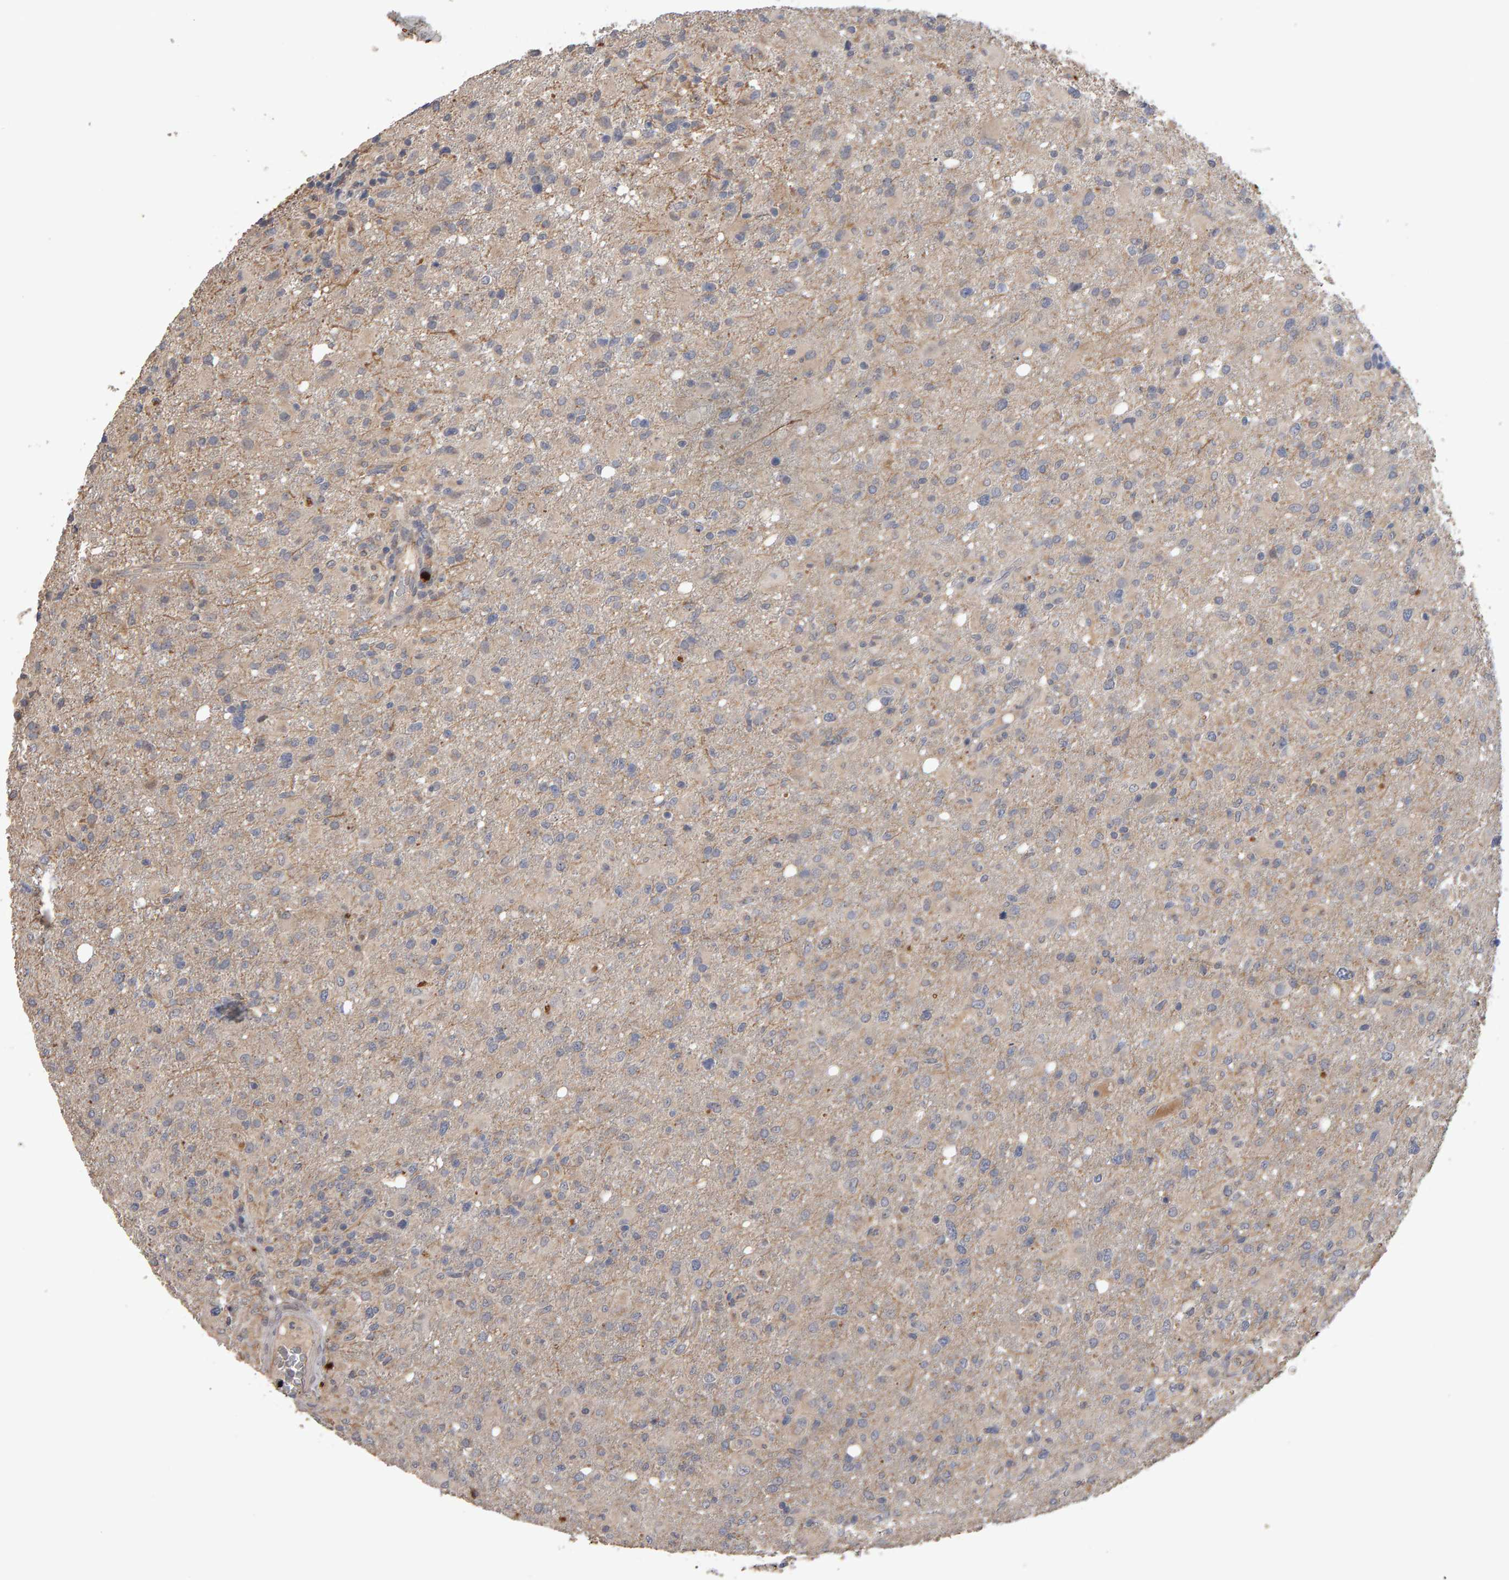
{"staining": {"intensity": "negative", "quantity": "none", "location": "none"}, "tissue": "glioma", "cell_type": "Tumor cells", "image_type": "cancer", "snomed": [{"axis": "morphology", "description": "Glioma, malignant, High grade"}, {"axis": "topography", "description": "Brain"}], "caption": "High magnification brightfield microscopy of malignant high-grade glioma stained with DAB (3,3'-diaminobenzidine) (brown) and counterstained with hematoxylin (blue): tumor cells show no significant expression.", "gene": "COASY", "patient": {"sex": "female", "age": 57}}